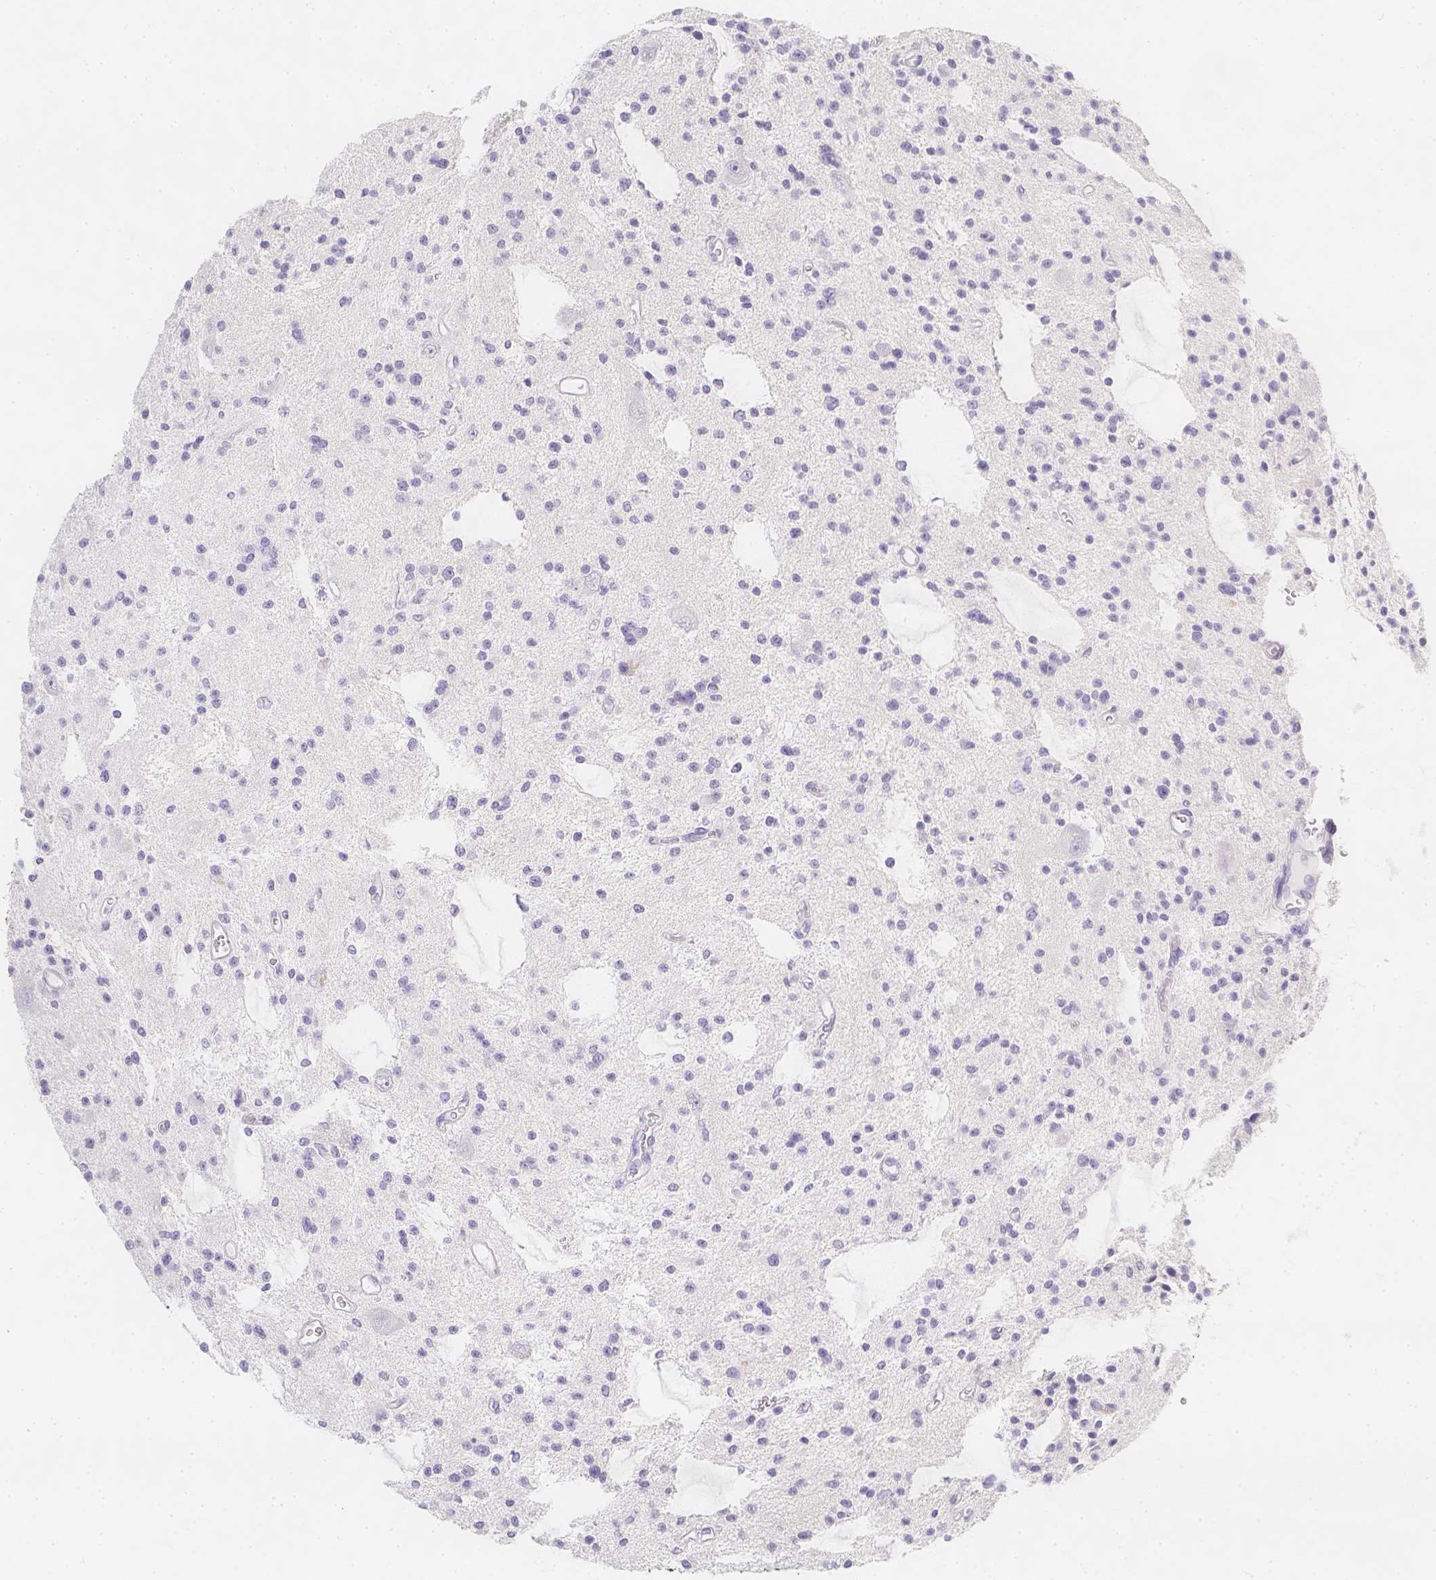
{"staining": {"intensity": "negative", "quantity": "none", "location": "none"}, "tissue": "glioma", "cell_type": "Tumor cells", "image_type": "cancer", "snomed": [{"axis": "morphology", "description": "Glioma, malignant, Low grade"}, {"axis": "topography", "description": "Brain"}], "caption": "IHC of human malignant glioma (low-grade) demonstrates no expression in tumor cells. (DAB (3,3'-diaminobenzidine) immunohistochemistry (IHC), high magnification).", "gene": "SLC18A1", "patient": {"sex": "male", "age": 43}}